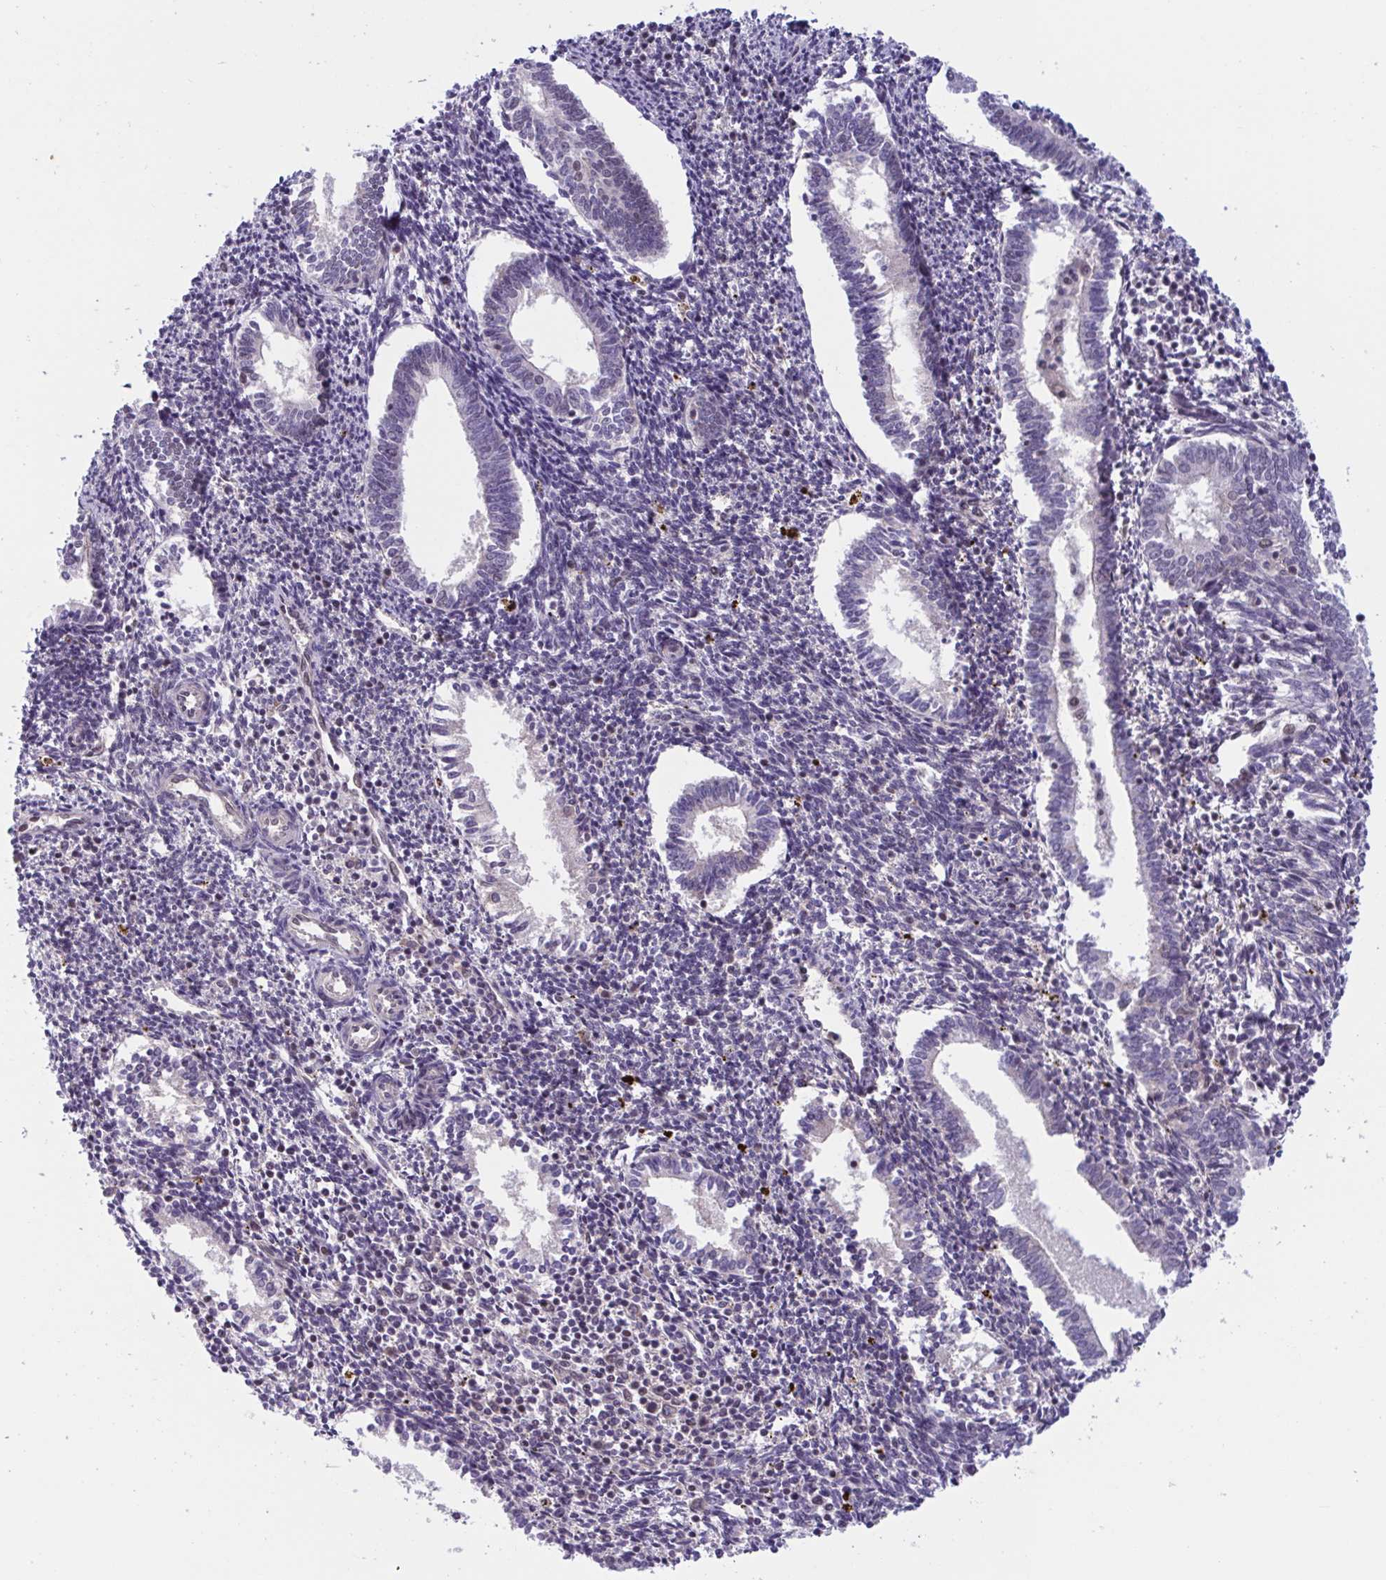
{"staining": {"intensity": "negative", "quantity": "none", "location": "none"}, "tissue": "endometrium", "cell_type": "Cells in endometrial stroma", "image_type": "normal", "snomed": [{"axis": "morphology", "description": "Normal tissue, NOS"}, {"axis": "topography", "description": "Endometrium"}], "caption": "Immunohistochemistry (IHC) of benign endometrium demonstrates no positivity in cells in endometrial stroma.", "gene": "TTC7B", "patient": {"sex": "female", "age": 41}}